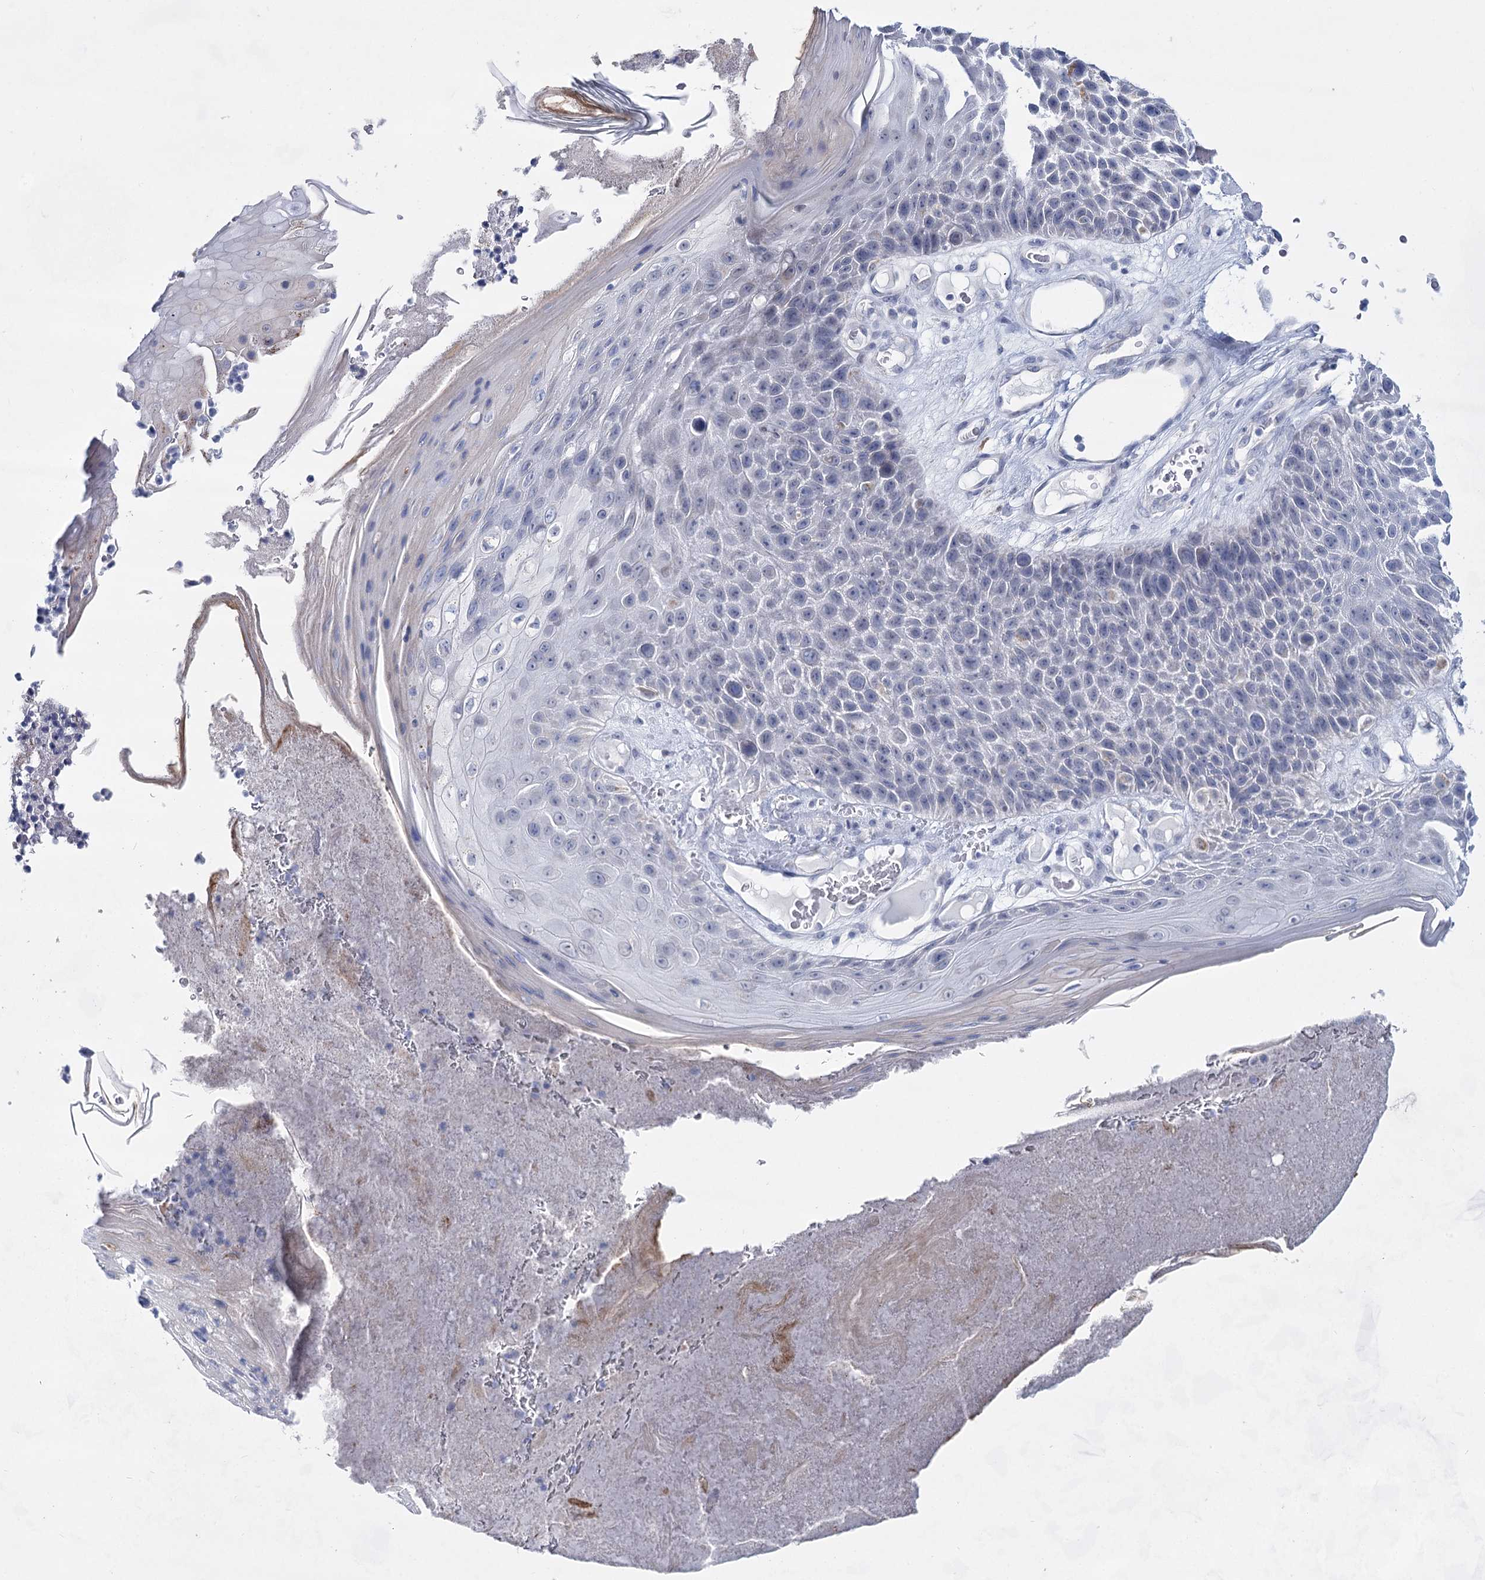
{"staining": {"intensity": "negative", "quantity": "none", "location": "none"}, "tissue": "skin cancer", "cell_type": "Tumor cells", "image_type": "cancer", "snomed": [{"axis": "morphology", "description": "Squamous cell carcinoma, NOS"}, {"axis": "topography", "description": "Skin"}], "caption": "High magnification brightfield microscopy of skin squamous cell carcinoma stained with DAB (brown) and counterstained with hematoxylin (blue): tumor cells show no significant positivity.", "gene": "BPHL", "patient": {"sex": "female", "age": 88}}